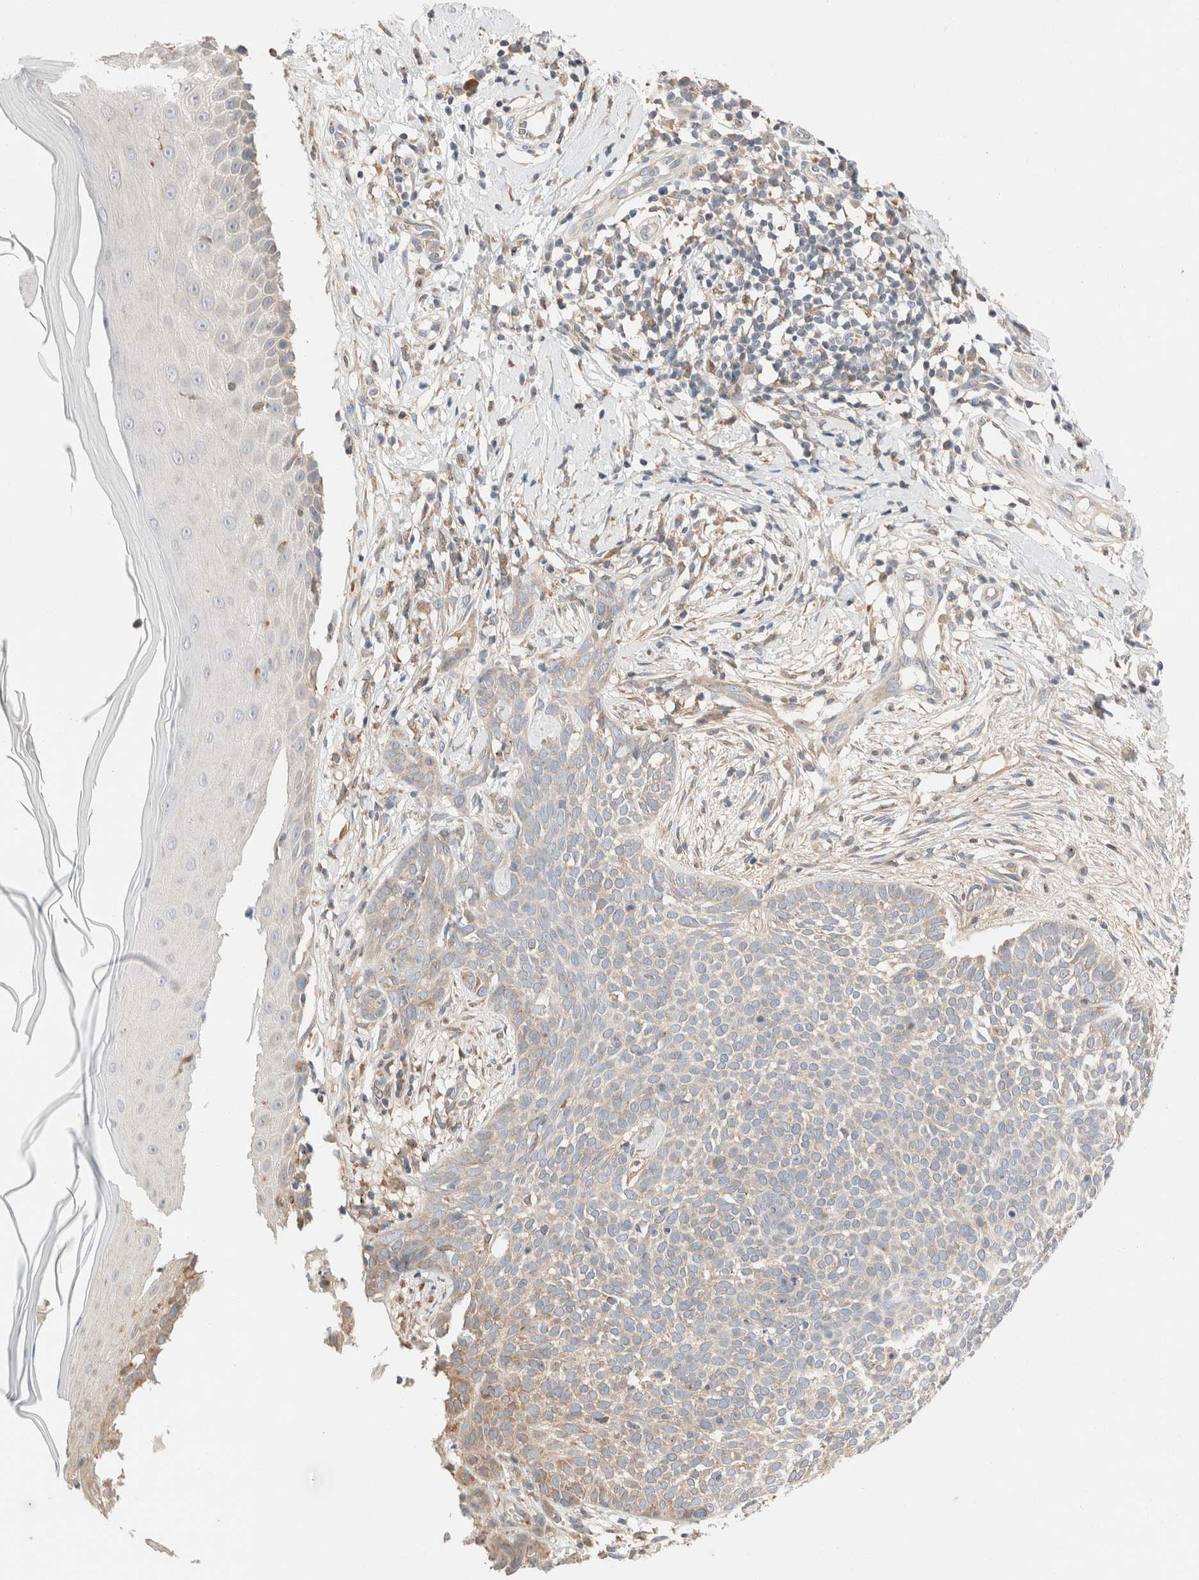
{"staining": {"intensity": "weak", "quantity": "<25%", "location": "cytoplasmic/membranous"}, "tissue": "skin cancer", "cell_type": "Tumor cells", "image_type": "cancer", "snomed": [{"axis": "morphology", "description": "Normal tissue, NOS"}, {"axis": "morphology", "description": "Basal cell carcinoma"}, {"axis": "topography", "description": "Skin"}], "caption": "Immunohistochemistry (IHC) micrograph of neoplastic tissue: skin basal cell carcinoma stained with DAB exhibits no significant protein positivity in tumor cells.", "gene": "PCM1", "patient": {"sex": "male", "age": 67}}